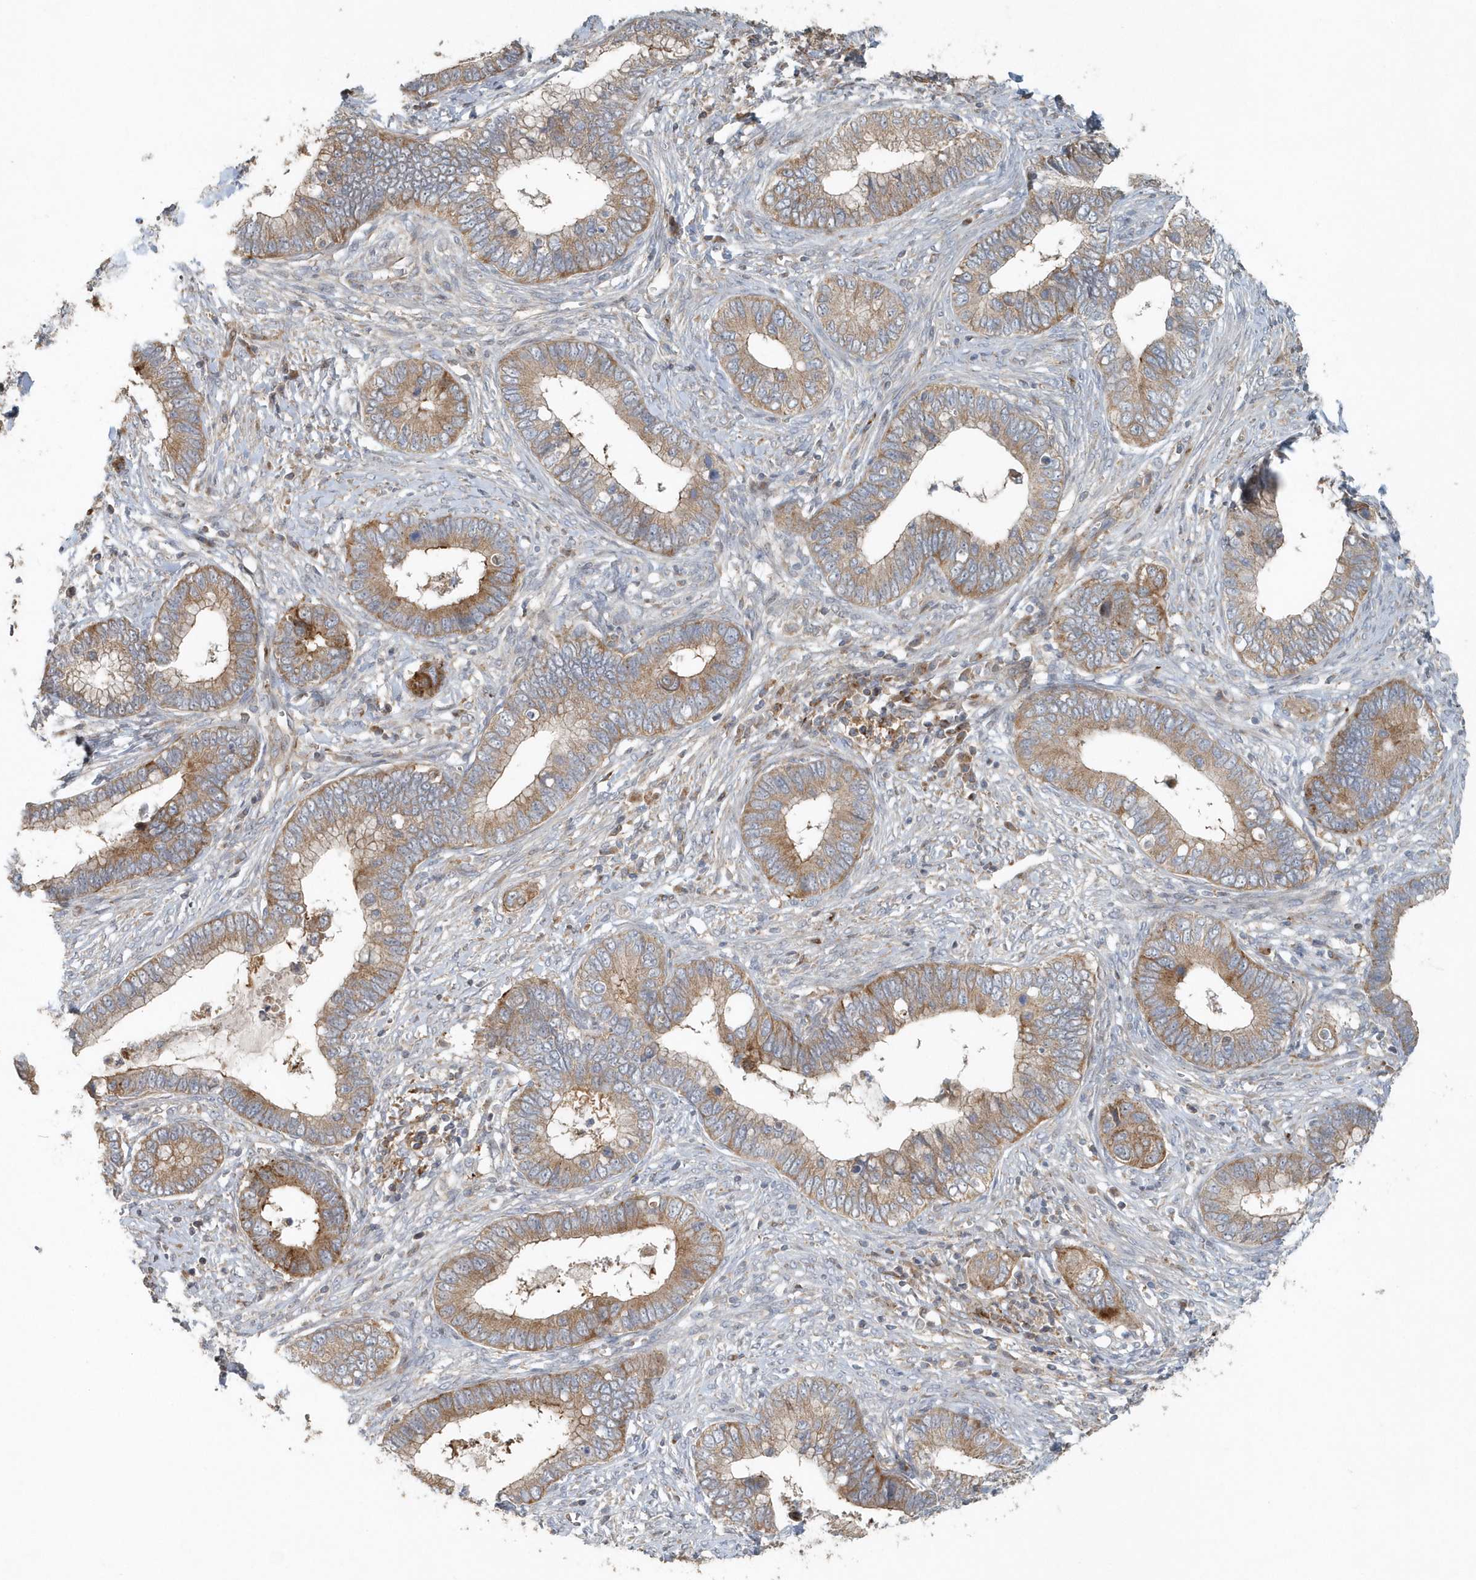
{"staining": {"intensity": "moderate", "quantity": ">75%", "location": "cytoplasmic/membranous"}, "tissue": "cervical cancer", "cell_type": "Tumor cells", "image_type": "cancer", "snomed": [{"axis": "morphology", "description": "Adenocarcinoma, NOS"}, {"axis": "topography", "description": "Cervix"}], "caption": "The micrograph exhibits a brown stain indicating the presence of a protein in the cytoplasmic/membranous of tumor cells in cervical cancer (adenocarcinoma). The staining was performed using DAB (3,3'-diaminobenzidine) to visualize the protein expression in brown, while the nuclei were stained in blue with hematoxylin (Magnification: 20x).", "gene": "MMUT", "patient": {"sex": "female", "age": 44}}